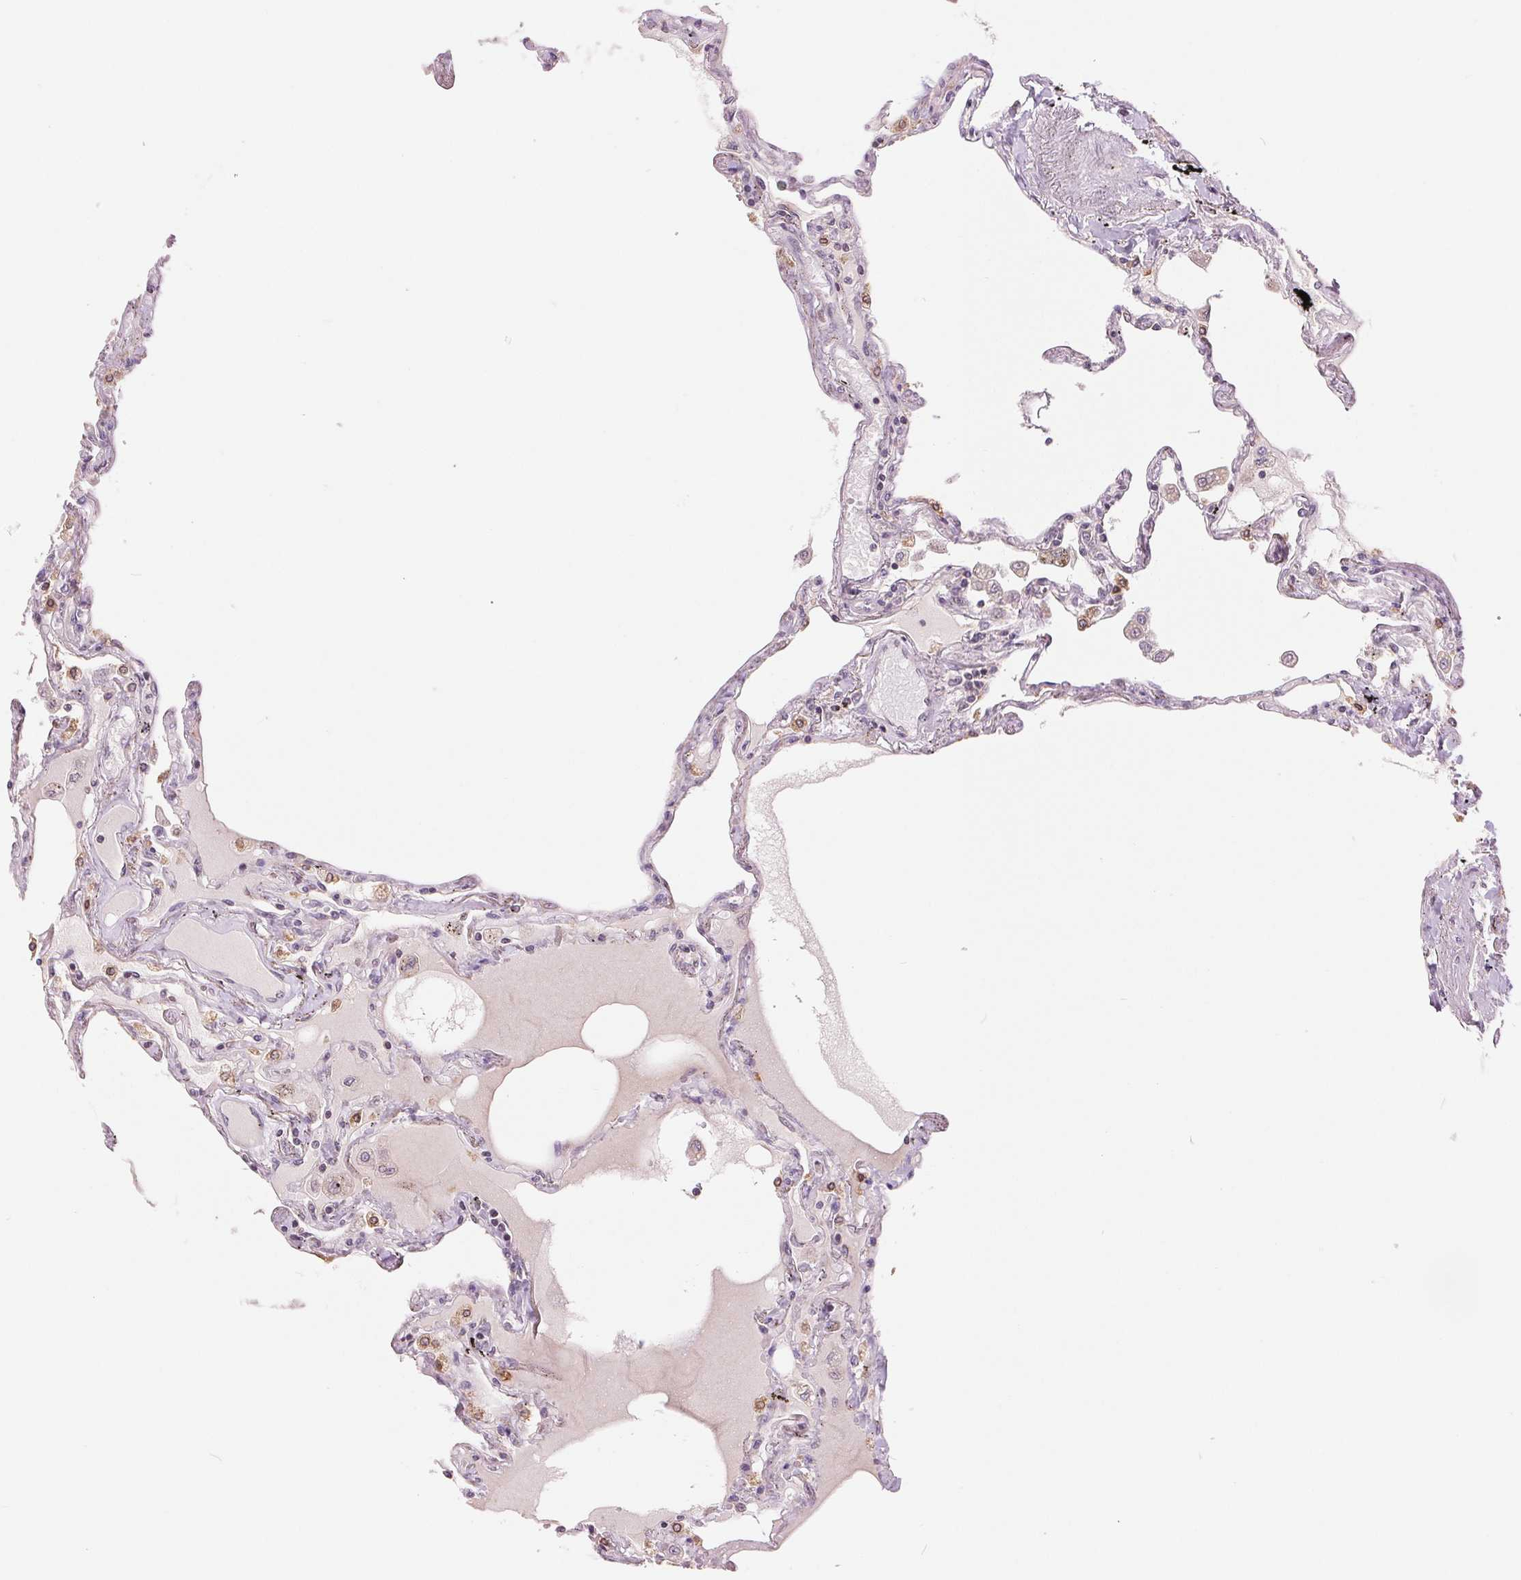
{"staining": {"intensity": "moderate", "quantity": "<25%", "location": "cytoplasmic/membranous"}, "tissue": "lung", "cell_type": "Alveolar cells", "image_type": "normal", "snomed": [{"axis": "morphology", "description": "Normal tissue, NOS"}, {"axis": "morphology", "description": "Adenocarcinoma, NOS"}, {"axis": "topography", "description": "Cartilage tissue"}, {"axis": "topography", "description": "Lung"}], "caption": "Immunohistochemical staining of unremarkable human lung displays <25% levels of moderate cytoplasmic/membranous protein positivity in about <25% of alveolar cells. The protein is stained brown, and the nuclei are stained in blue (DAB IHC with brightfield microscopy, high magnification).", "gene": "TECR", "patient": {"sex": "female", "age": 67}}